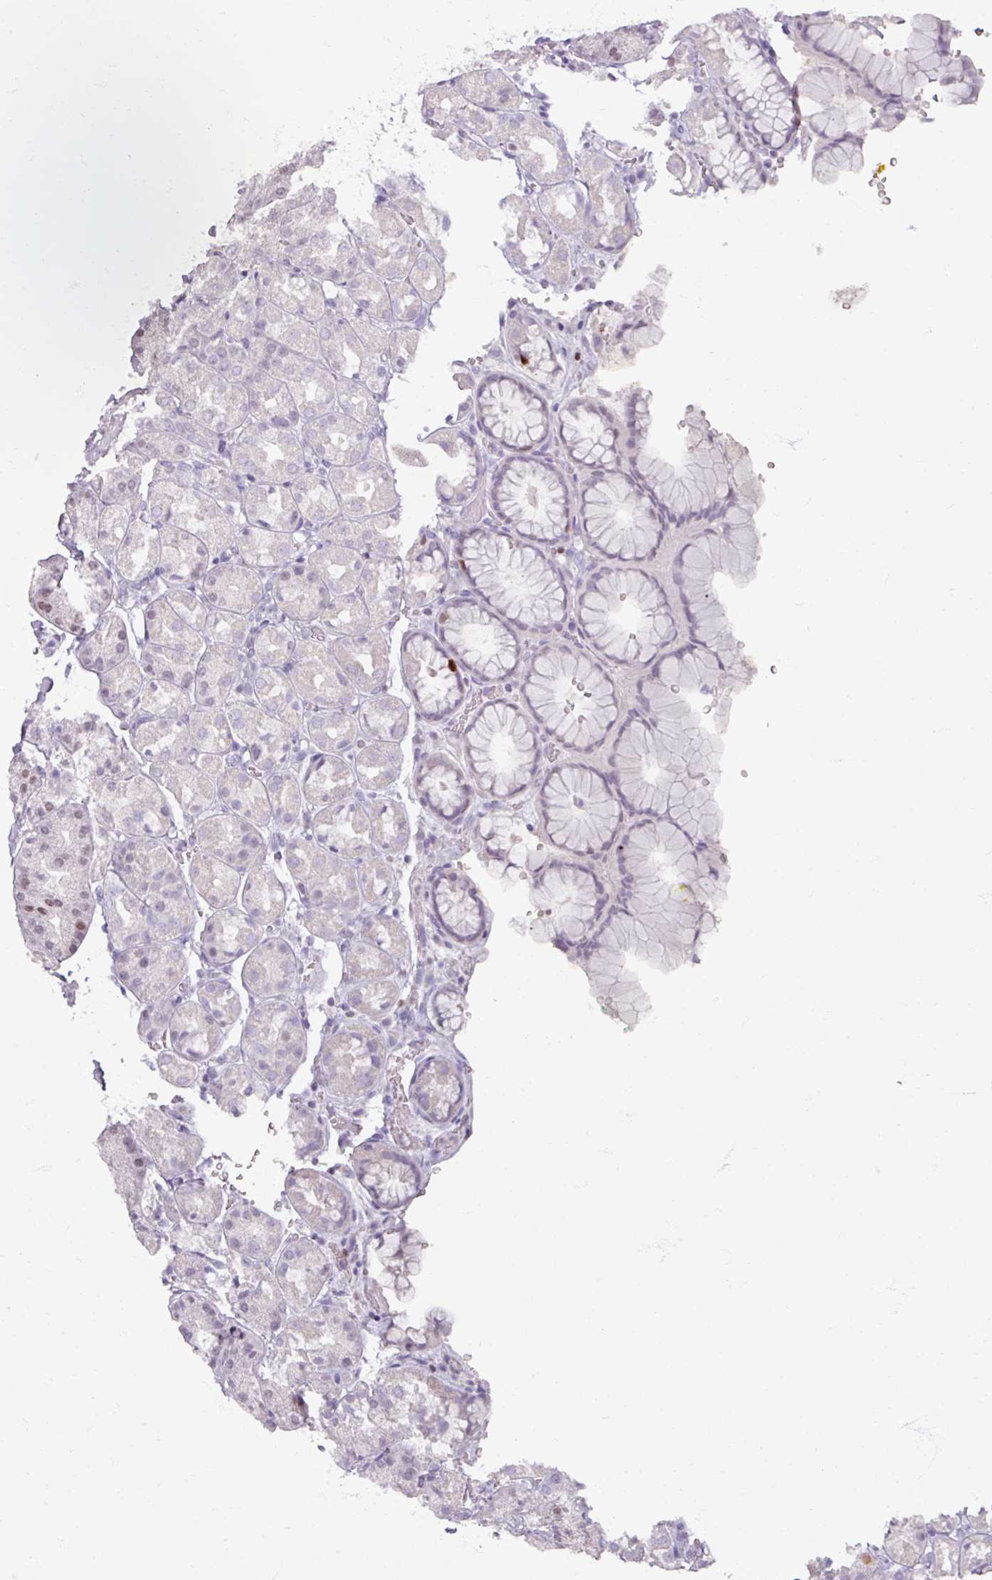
{"staining": {"intensity": "negative", "quantity": "none", "location": "none"}, "tissue": "stomach", "cell_type": "Glandular cells", "image_type": "normal", "snomed": [{"axis": "morphology", "description": "Normal tissue, NOS"}, {"axis": "topography", "description": "Stomach, upper"}], "caption": "IHC photomicrograph of benign stomach: human stomach stained with DAB displays no significant protein staining in glandular cells.", "gene": "ATAD2", "patient": {"sex": "female", "age": 81}}